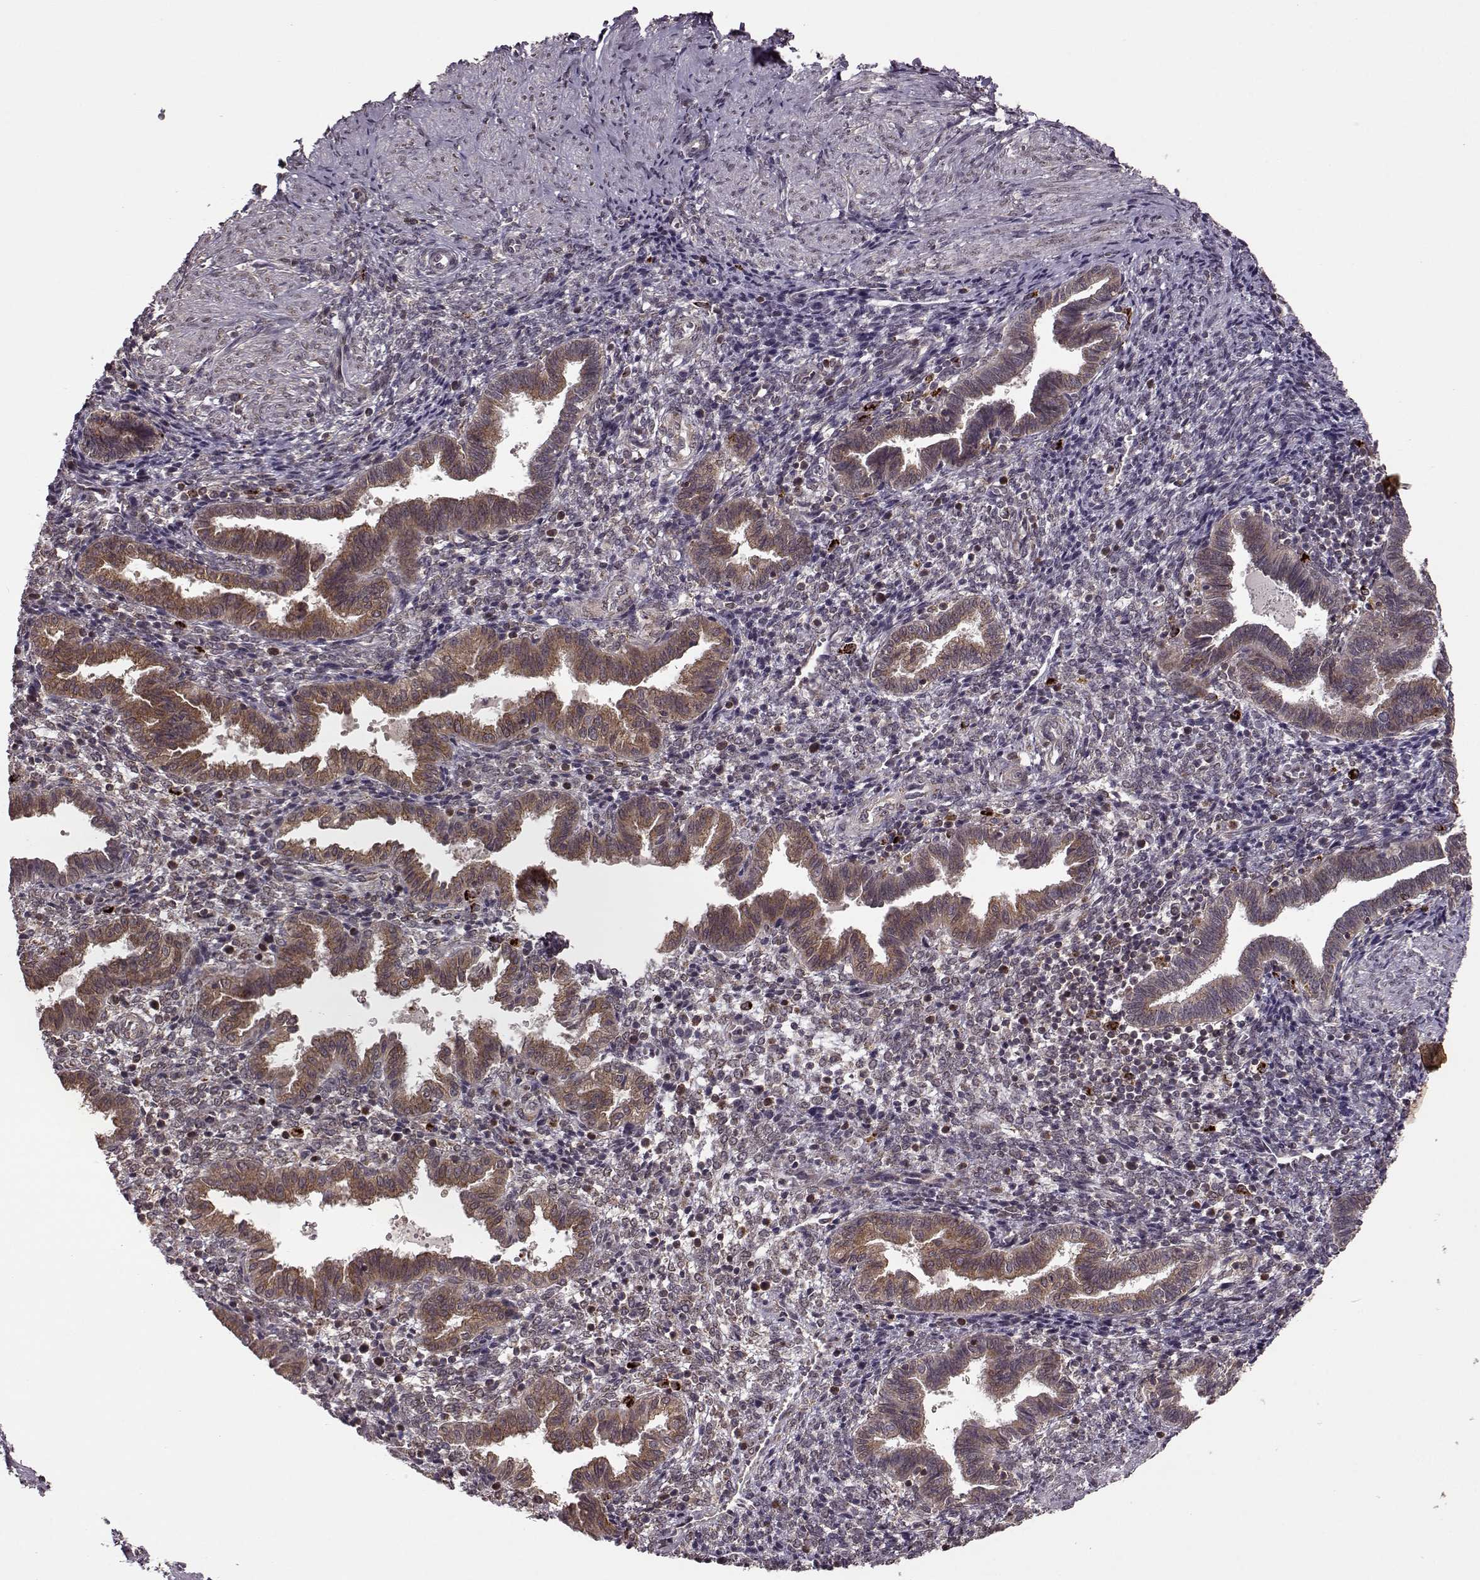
{"staining": {"intensity": "moderate", "quantity": "25%-75%", "location": "cytoplasmic/membranous"}, "tissue": "endometrium", "cell_type": "Cells in endometrial stroma", "image_type": "normal", "snomed": [{"axis": "morphology", "description": "Normal tissue, NOS"}, {"axis": "topography", "description": "Endometrium"}], "caption": "A histopathology image of human endometrium stained for a protein demonstrates moderate cytoplasmic/membranous brown staining in cells in endometrial stroma. The protein is stained brown, and the nuclei are stained in blue (DAB (3,3'-diaminobenzidine) IHC with brightfield microscopy, high magnification).", "gene": "YIPF5", "patient": {"sex": "female", "age": 37}}